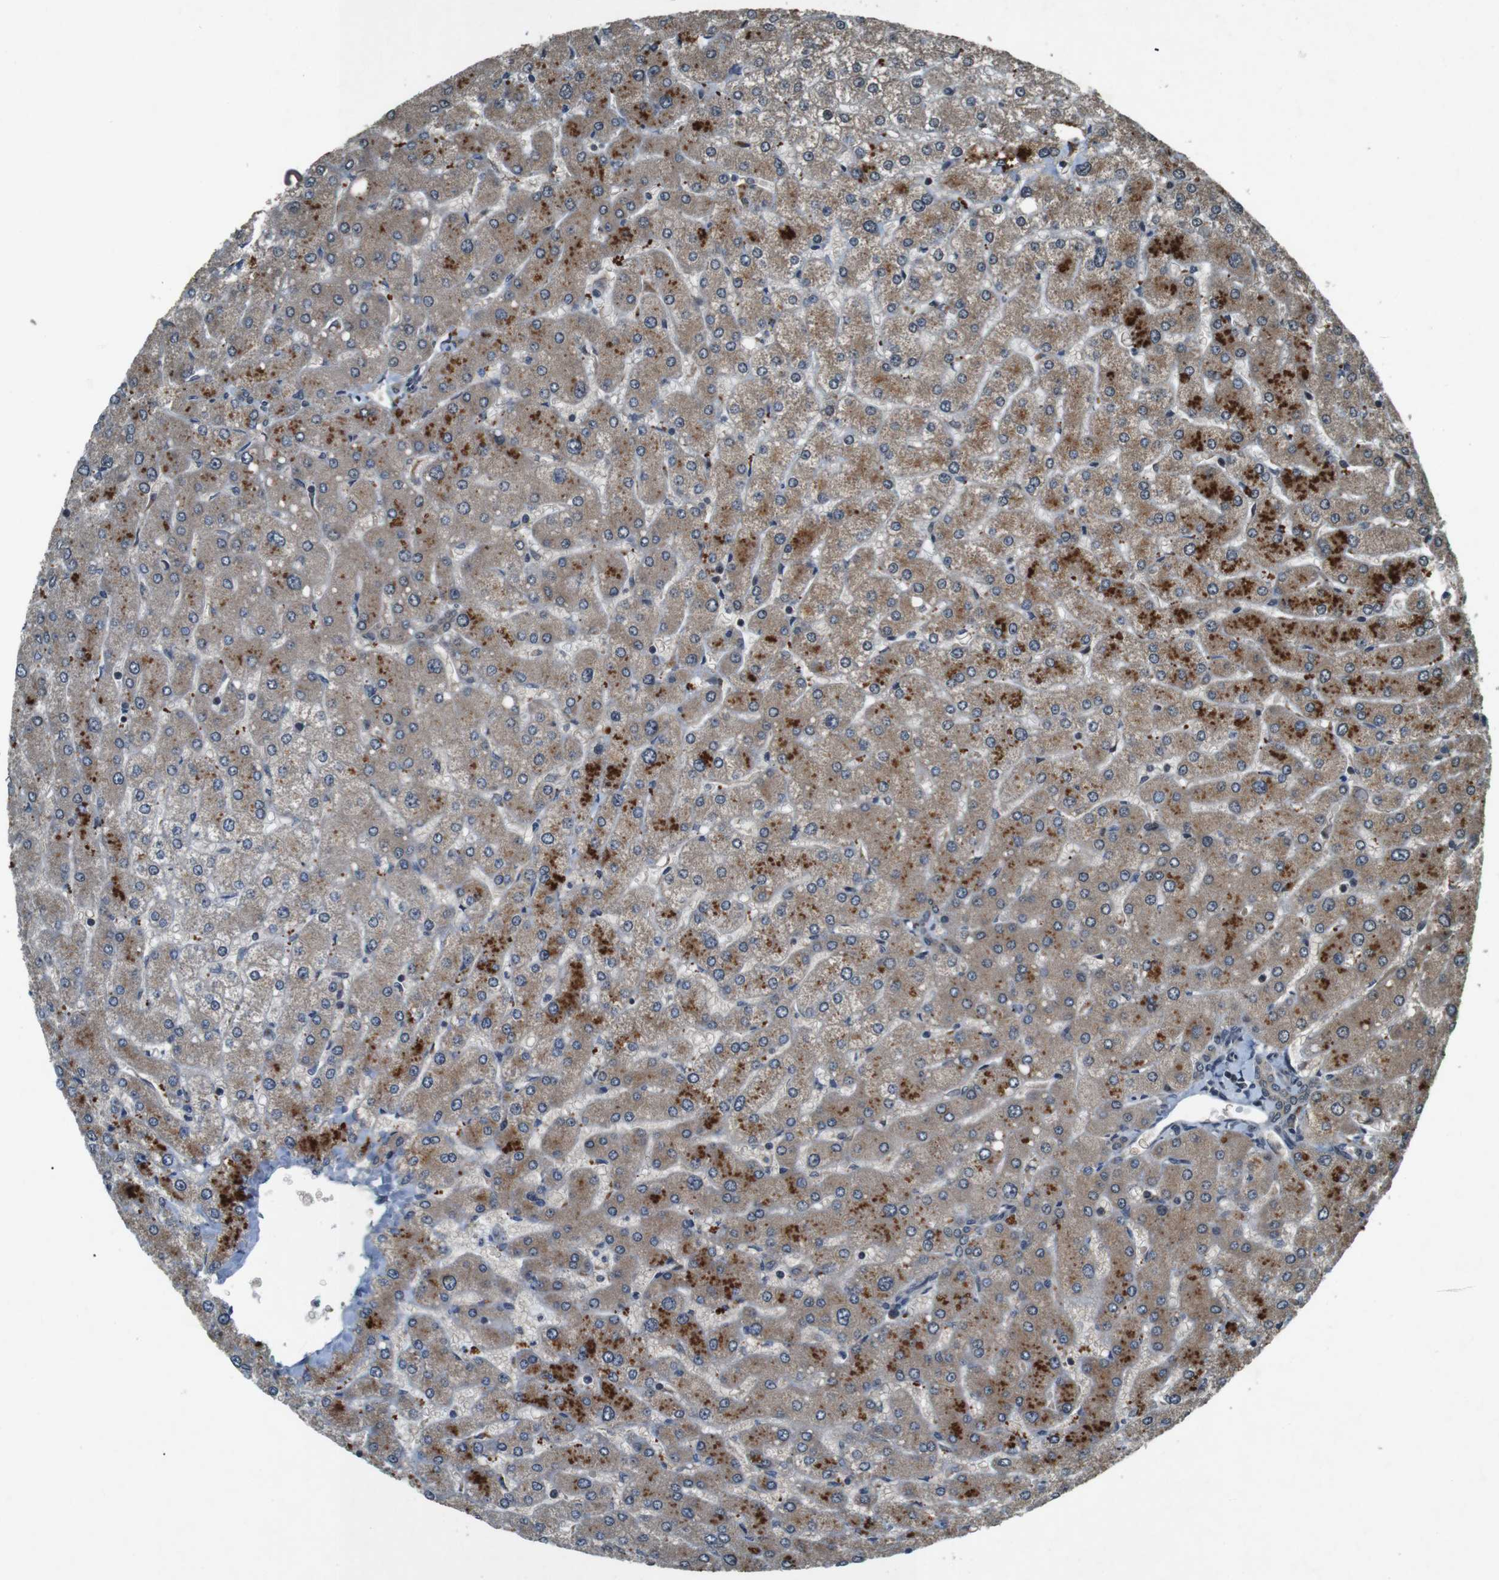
{"staining": {"intensity": "weak", "quantity": ">75%", "location": "cytoplasmic/membranous"}, "tissue": "liver", "cell_type": "Cholangiocytes", "image_type": "normal", "snomed": [{"axis": "morphology", "description": "Normal tissue, NOS"}, {"axis": "topography", "description": "Liver"}], "caption": "Immunohistochemistry image of normal liver stained for a protein (brown), which demonstrates low levels of weak cytoplasmic/membranous positivity in approximately >75% of cholangiocytes.", "gene": "SOCS1", "patient": {"sex": "male", "age": 55}}